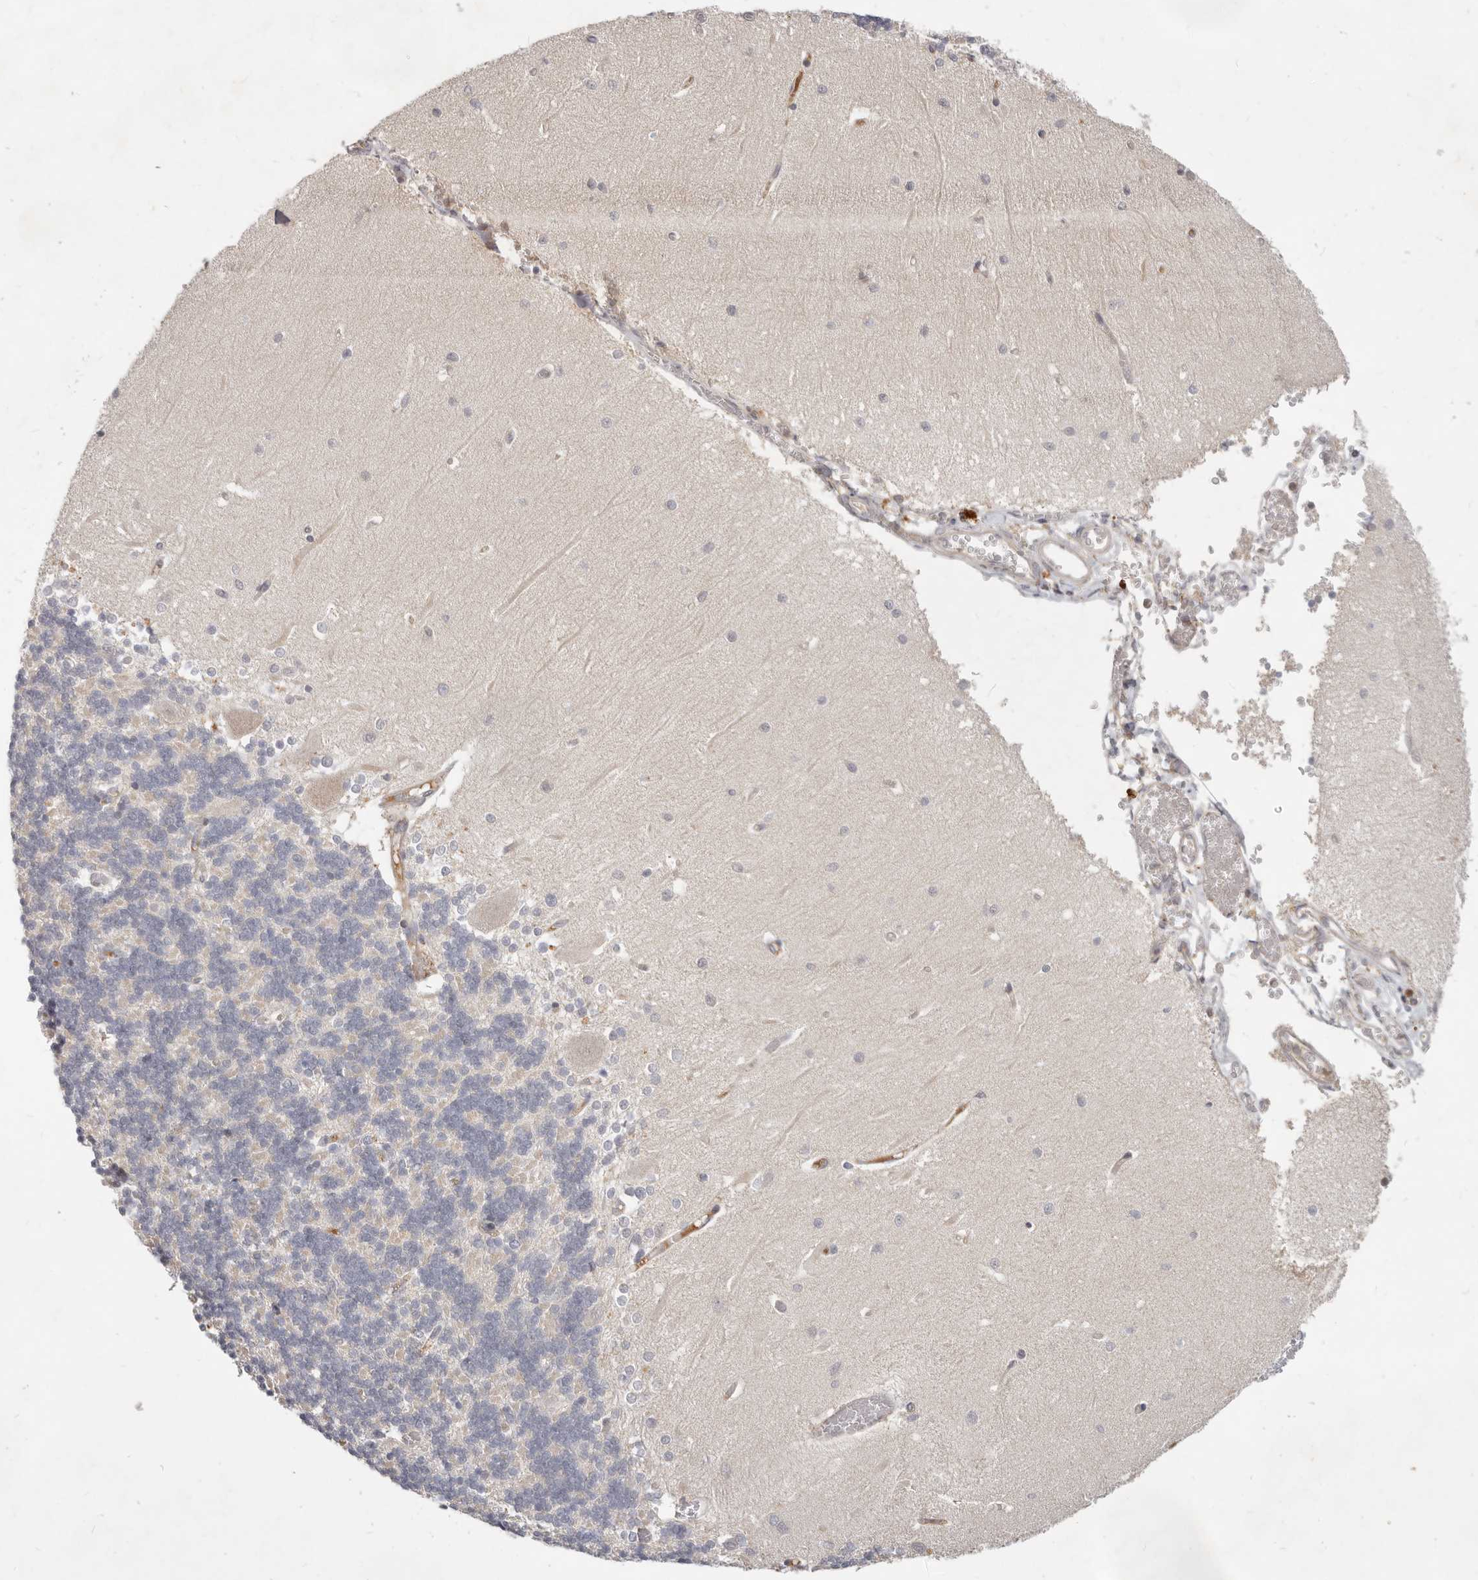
{"staining": {"intensity": "negative", "quantity": "none", "location": "none"}, "tissue": "cerebellum", "cell_type": "Cells in granular layer", "image_type": "normal", "snomed": [{"axis": "morphology", "description": "Normal tissue, NOS"}, {"axis": "topography", "description": "Cerebellum"}], "caption": "High power microscopy photomicrograph of an immunohistochemistry histopathology image of benign cerebellum, revealing no significant staining in cells in granular layer. (DAB (3,3'-diaminobenzidine) IHC visualized using brightfield microscopy, high magnification).", "gene": "USP49", "patient": {"sex": "male", "age": 37}}